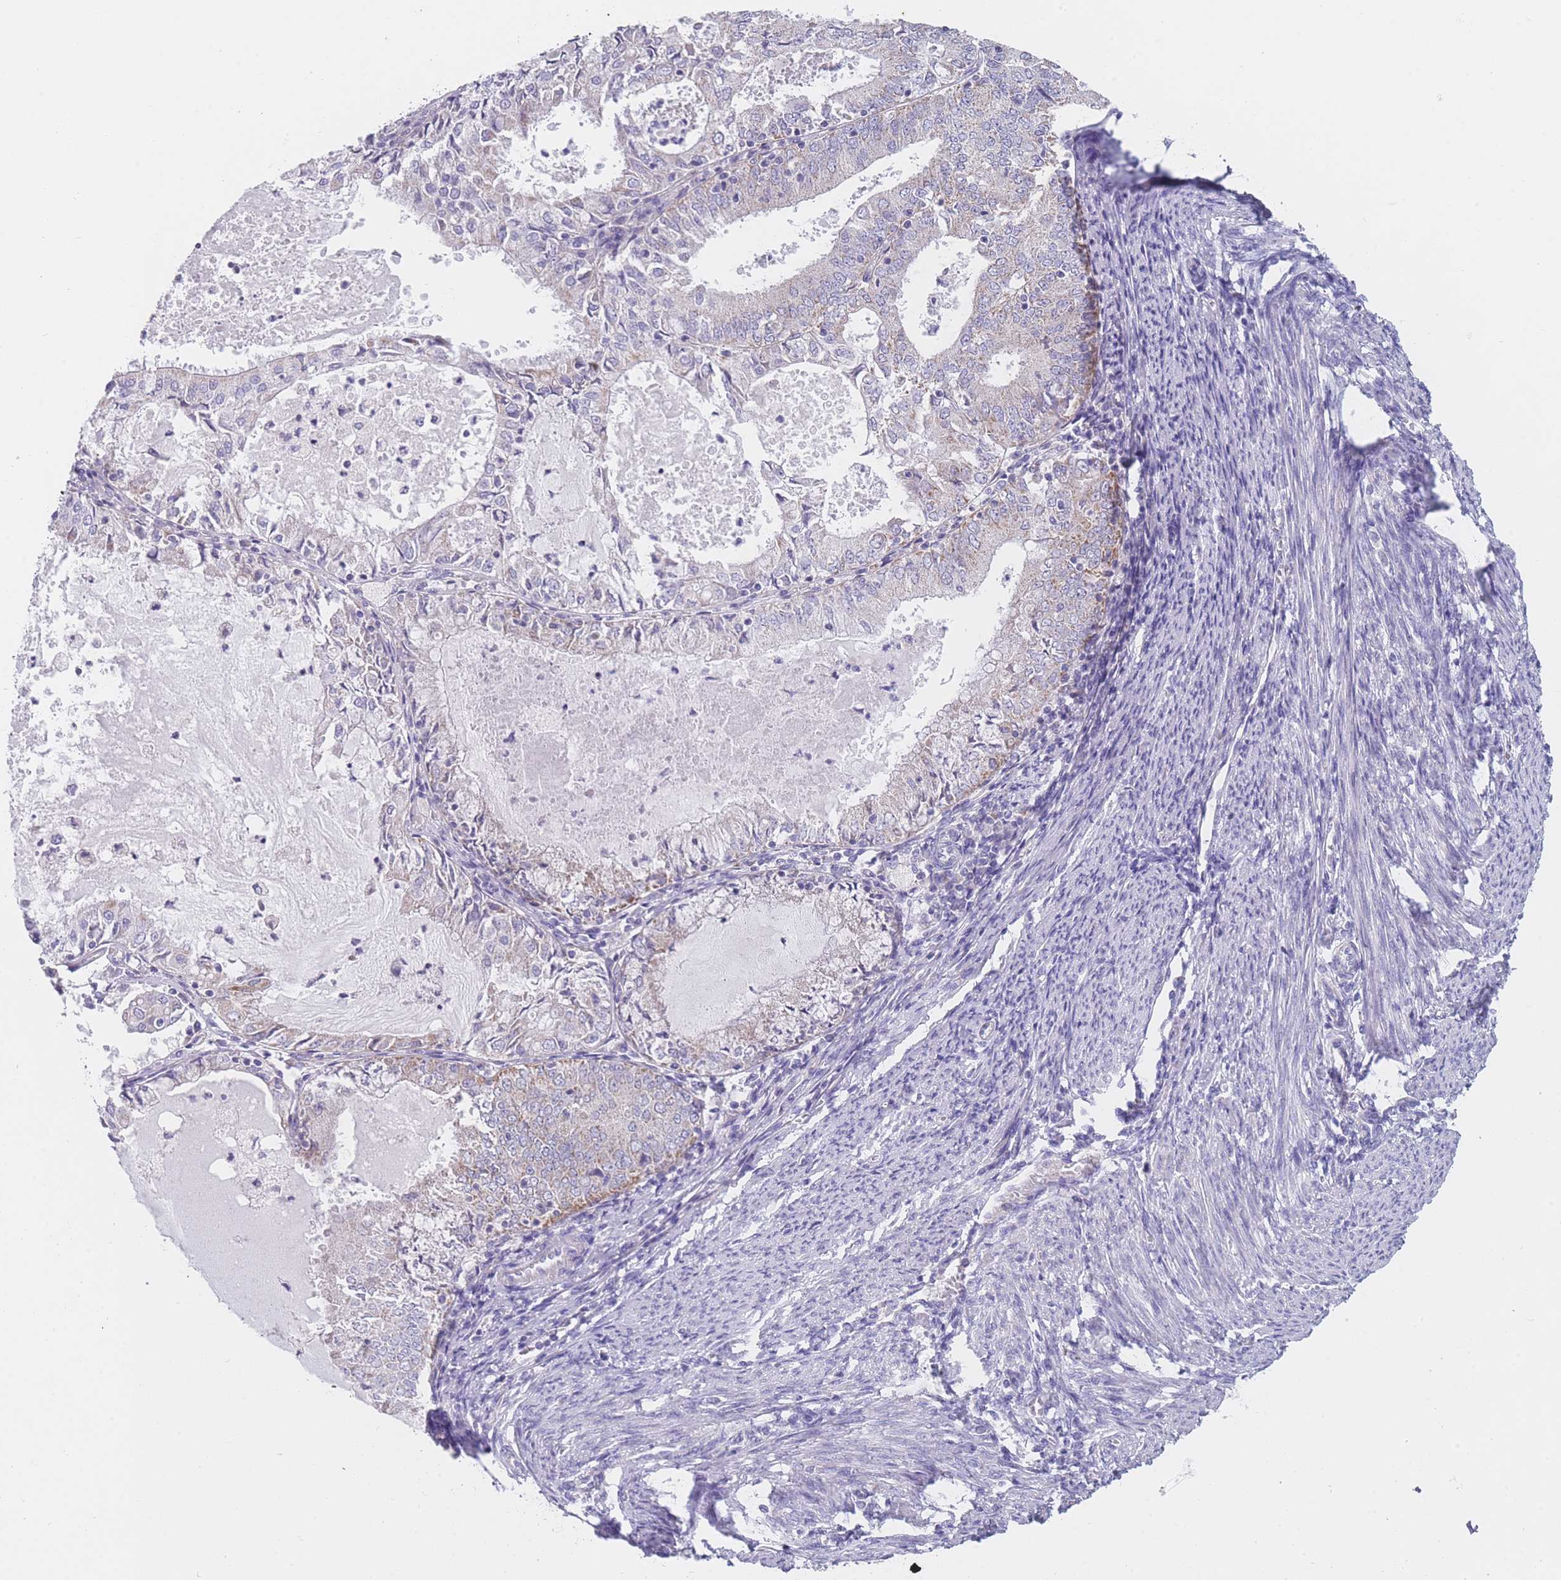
{"staining": {"intensity": "moderate", "quantity": "<25%", "location": "cytoplasmic/membranous"}, "tissue": "endometrial cancer", "cell_type": "Tumor cells", "image_type": "cancer", "snomed": [{"axis": "morphology", "description": "Adenocarcinoma, NOS"}, {"axis": "topography", "description": "Endometrium"}], "caption": "A micrograph of human endometrial cancer (adenocarcinoma) stained for a protein shows moderate cytoplasmic/membranous brown staining in tumor cells. The staining is performed using DAB (3,3'-diaminobenzidine) brown chromogen to label protein expression. The nuclei are counter-stained blue using hematoxylin.", "gene": "MRPS14", "patient": {"sex": "female", "age": 57}}